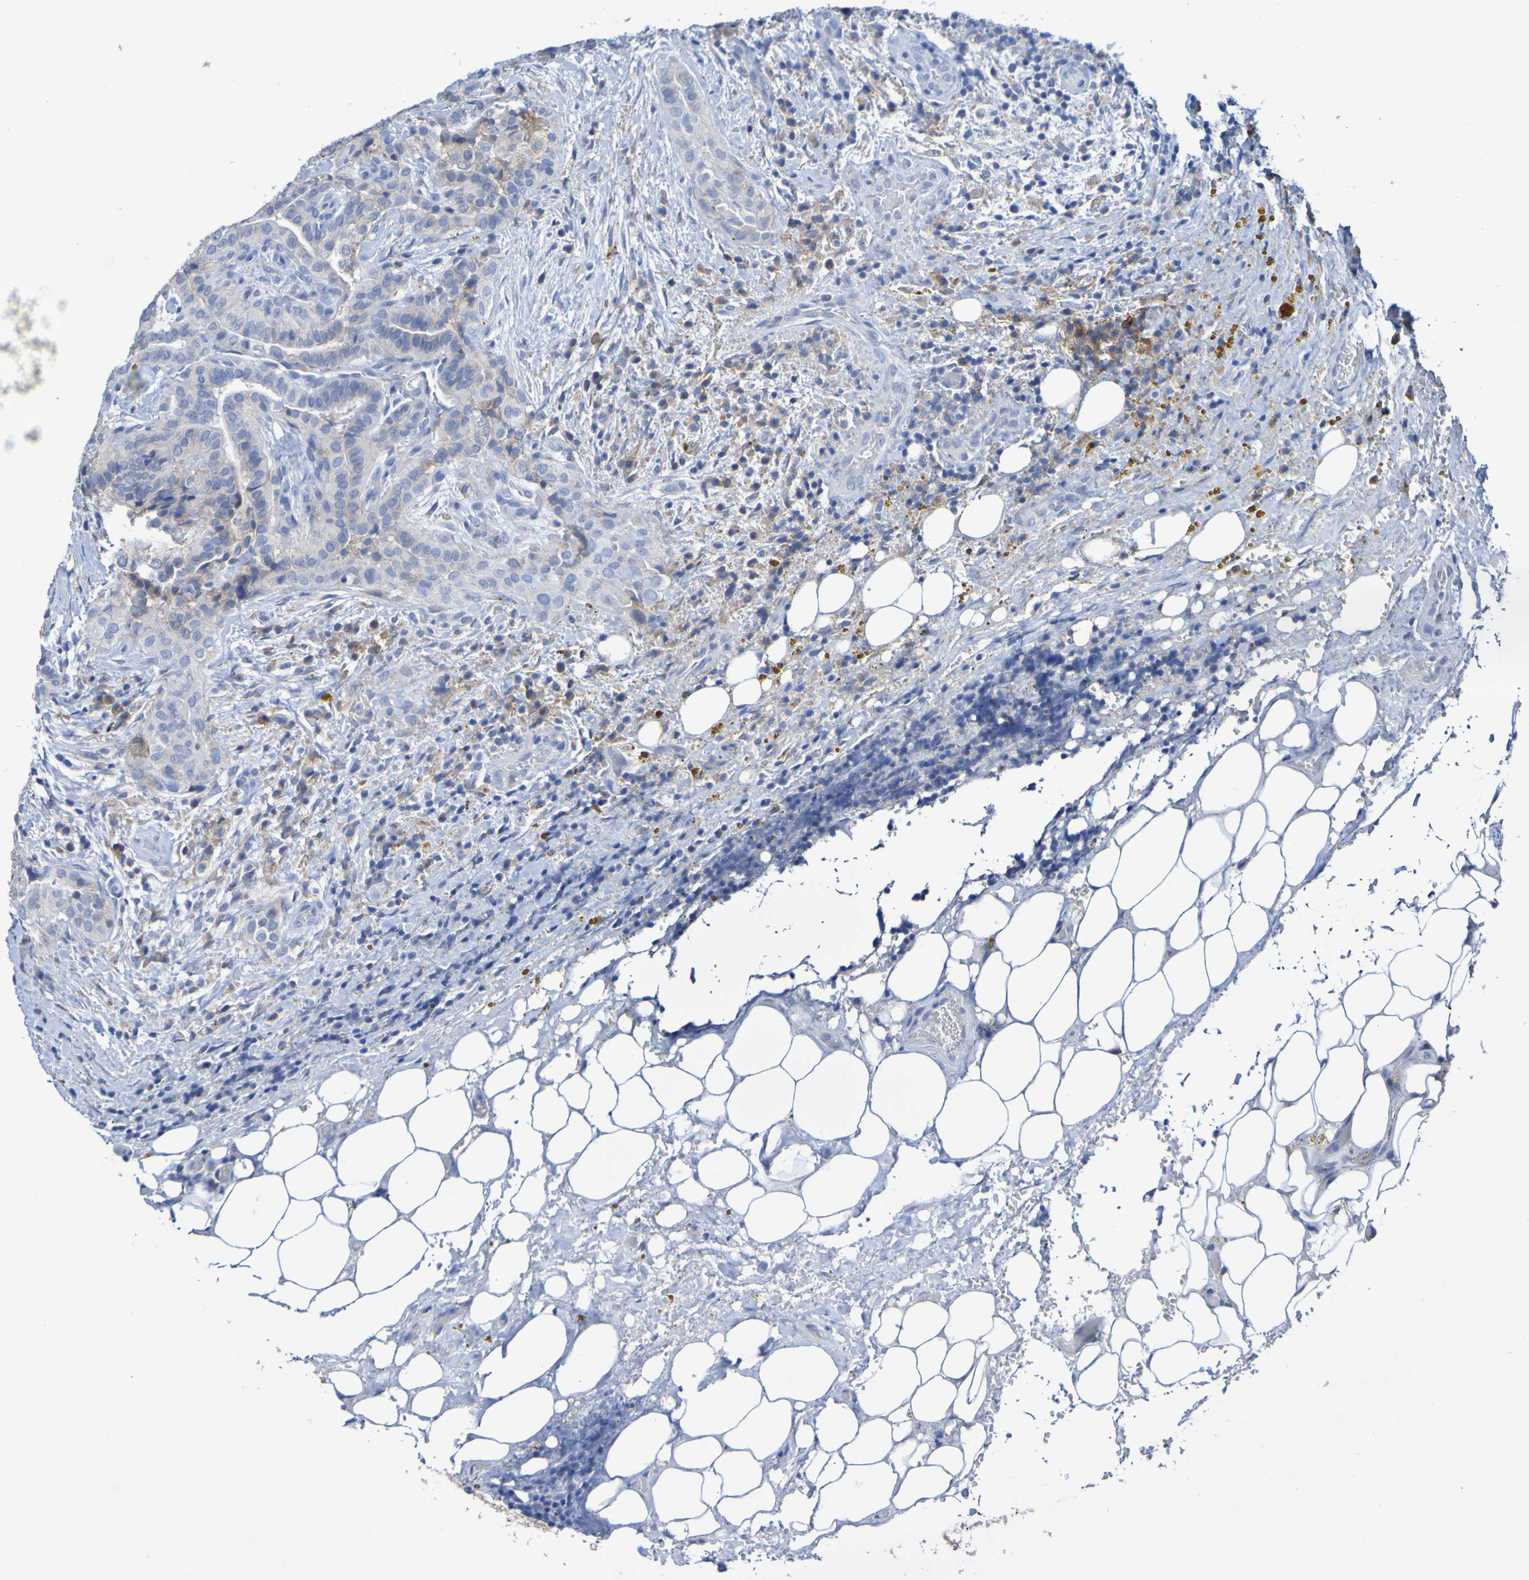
{"staining": {"intensity": "negative", "quantity": "none", "location": "none"}, "tissue": "thyroid cancer", "cell_type": "Tumor cells", "image_type": "cancer", "snomed": [{"axis": "morphology", "description": "Papillary adenocarcinoma, NOS"}, {"axis": "topography", "description": "Thyroid gland"}], "caption": "Protein analysis of papillary adenocarcinoma (thyroid) reveals no significant expression in tumor cells.", "gene": "SLC3A2", "patient": {"sex": "male", "age": 77}}